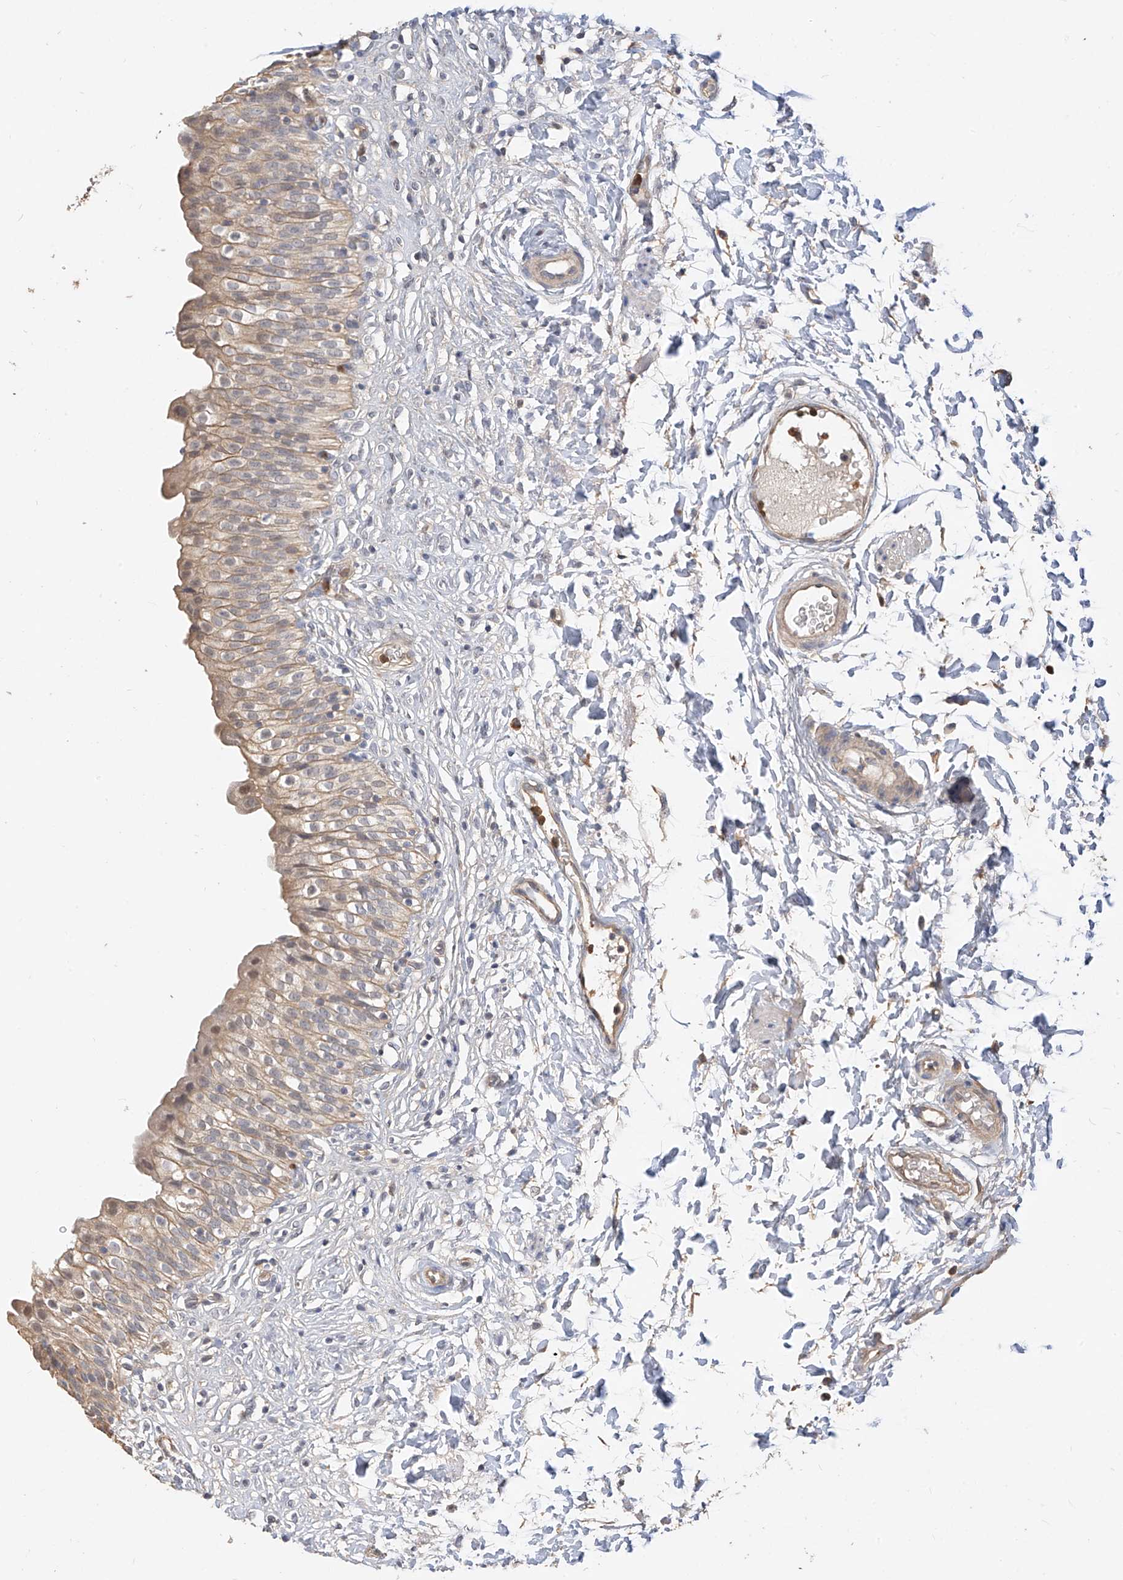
{"staining": {"intensity": "moderate", "quantity": "25%-75%", "location": "cytoplasmic/membranous"}, "tissue": "urinary bladder", "cell_type": "Urothelial cells", "image_type": "normal", "snomed": [{"axis": "morphology", "description": "Normal tissue, NOS"}, {"axis": "topography", "description": "Urinary bladder"}], "caption": "IHC of unremarkable urinary bladder exhibits medium levels of moderate cytoplasmic/membranous expression in approximately 25%-75% of urothelial cells. (Stains: DAB (3,3'-diaminobenzidine) in brown, nuclei in blue, Microscopy: brightfield microscopy at high magnification).", "gene": "OFD1", "patient": {"sex": "male", "age": 55}}